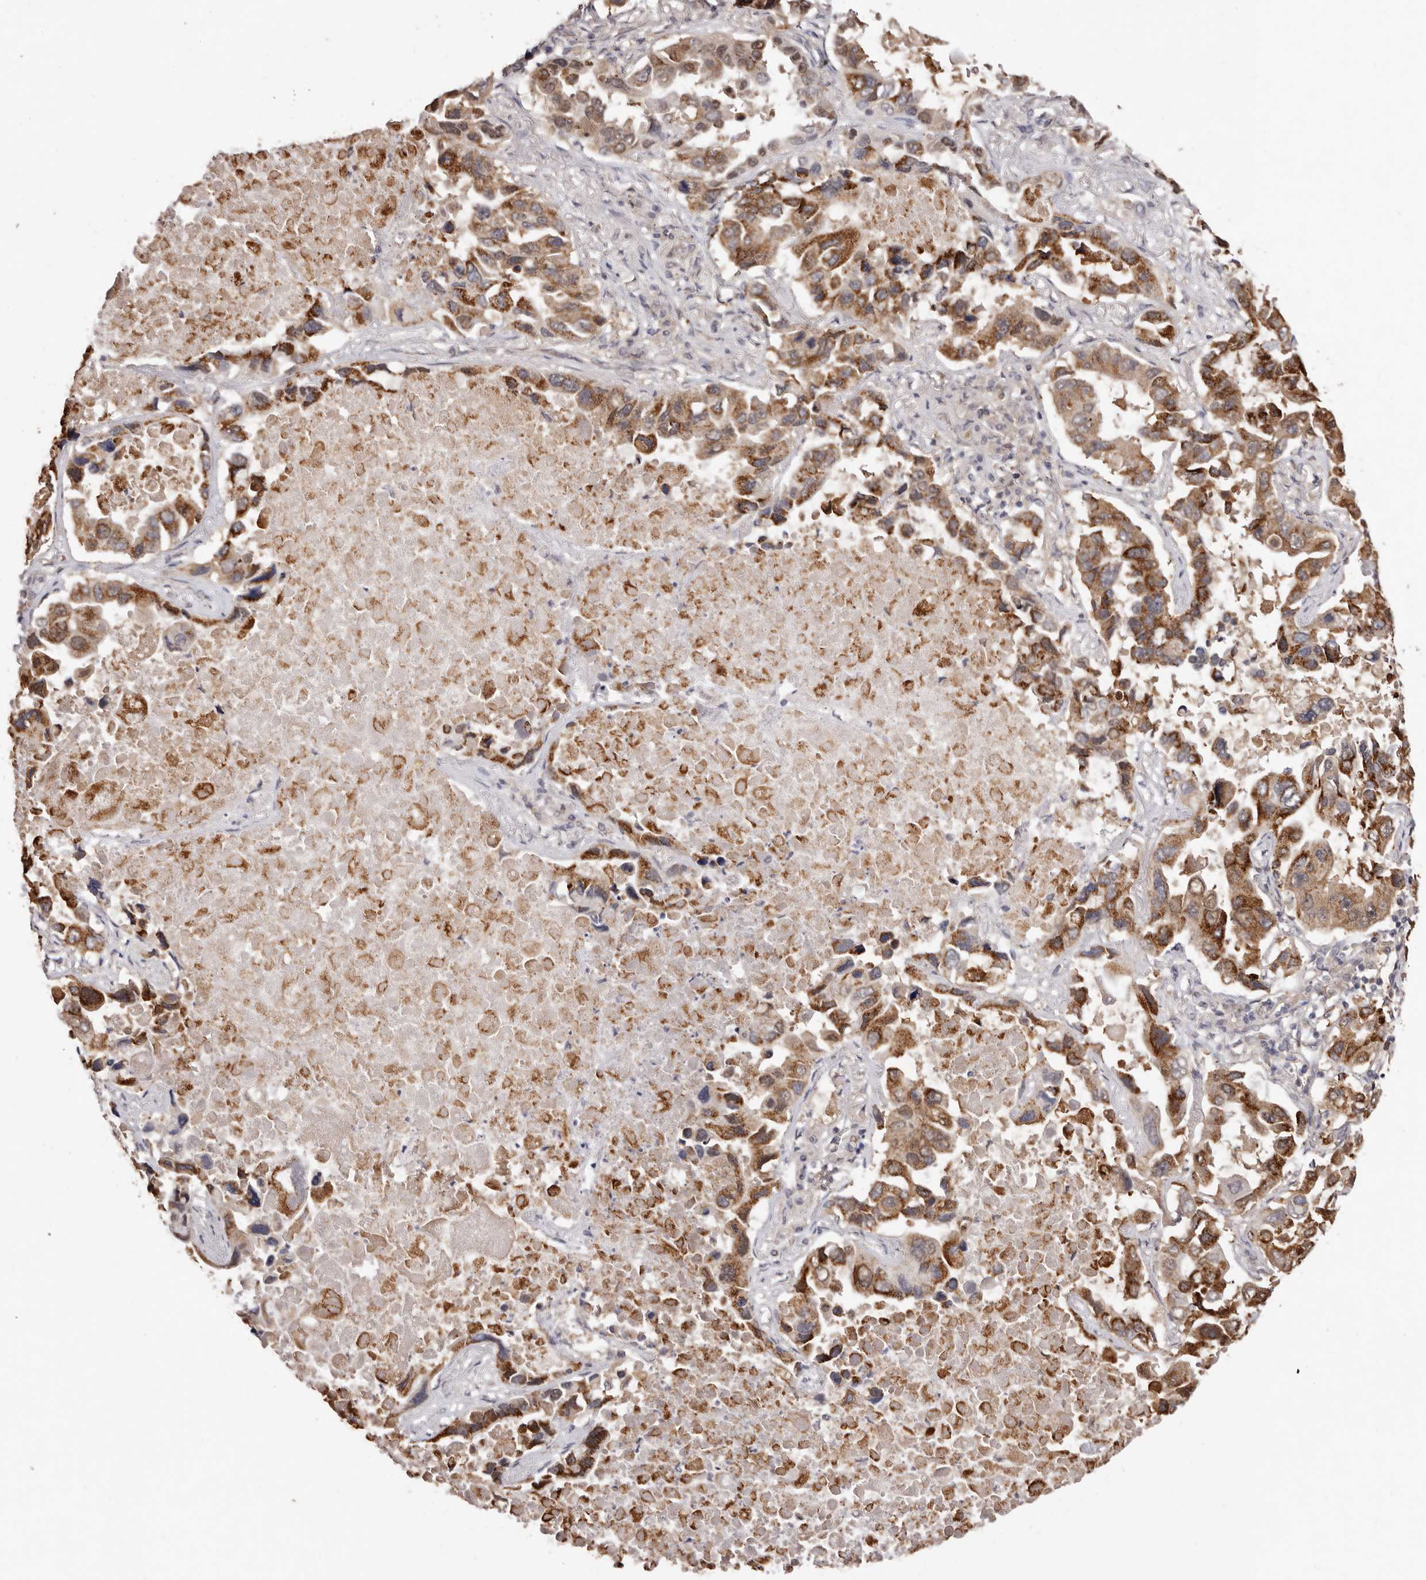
{"staining": {"intensity": "strong", "quantity": ">75%", "location": "cytoplasmic/membranous"}, "tissue": "lung cancer", "cell_type": "Tumor cells", "image_type": "cancer", "snomed": [{"axis": "morphology", "description": "Adenocarcinoma, NOS"}, {"axis": "topography", "description": "Lung"}], "caption": "Immunohistochemistry photomicrograph of neoplastic tissue: human lung adenocarcinoma stained using IHC exhibits high levels of strong protein expression localized specifically in the cytoplasmic/membranous of tumor cells, appearing as a cytoplasmic/membranous brown color.", "gene": "NOTCH1", "patient": {"sex": "male", "age": 64}}